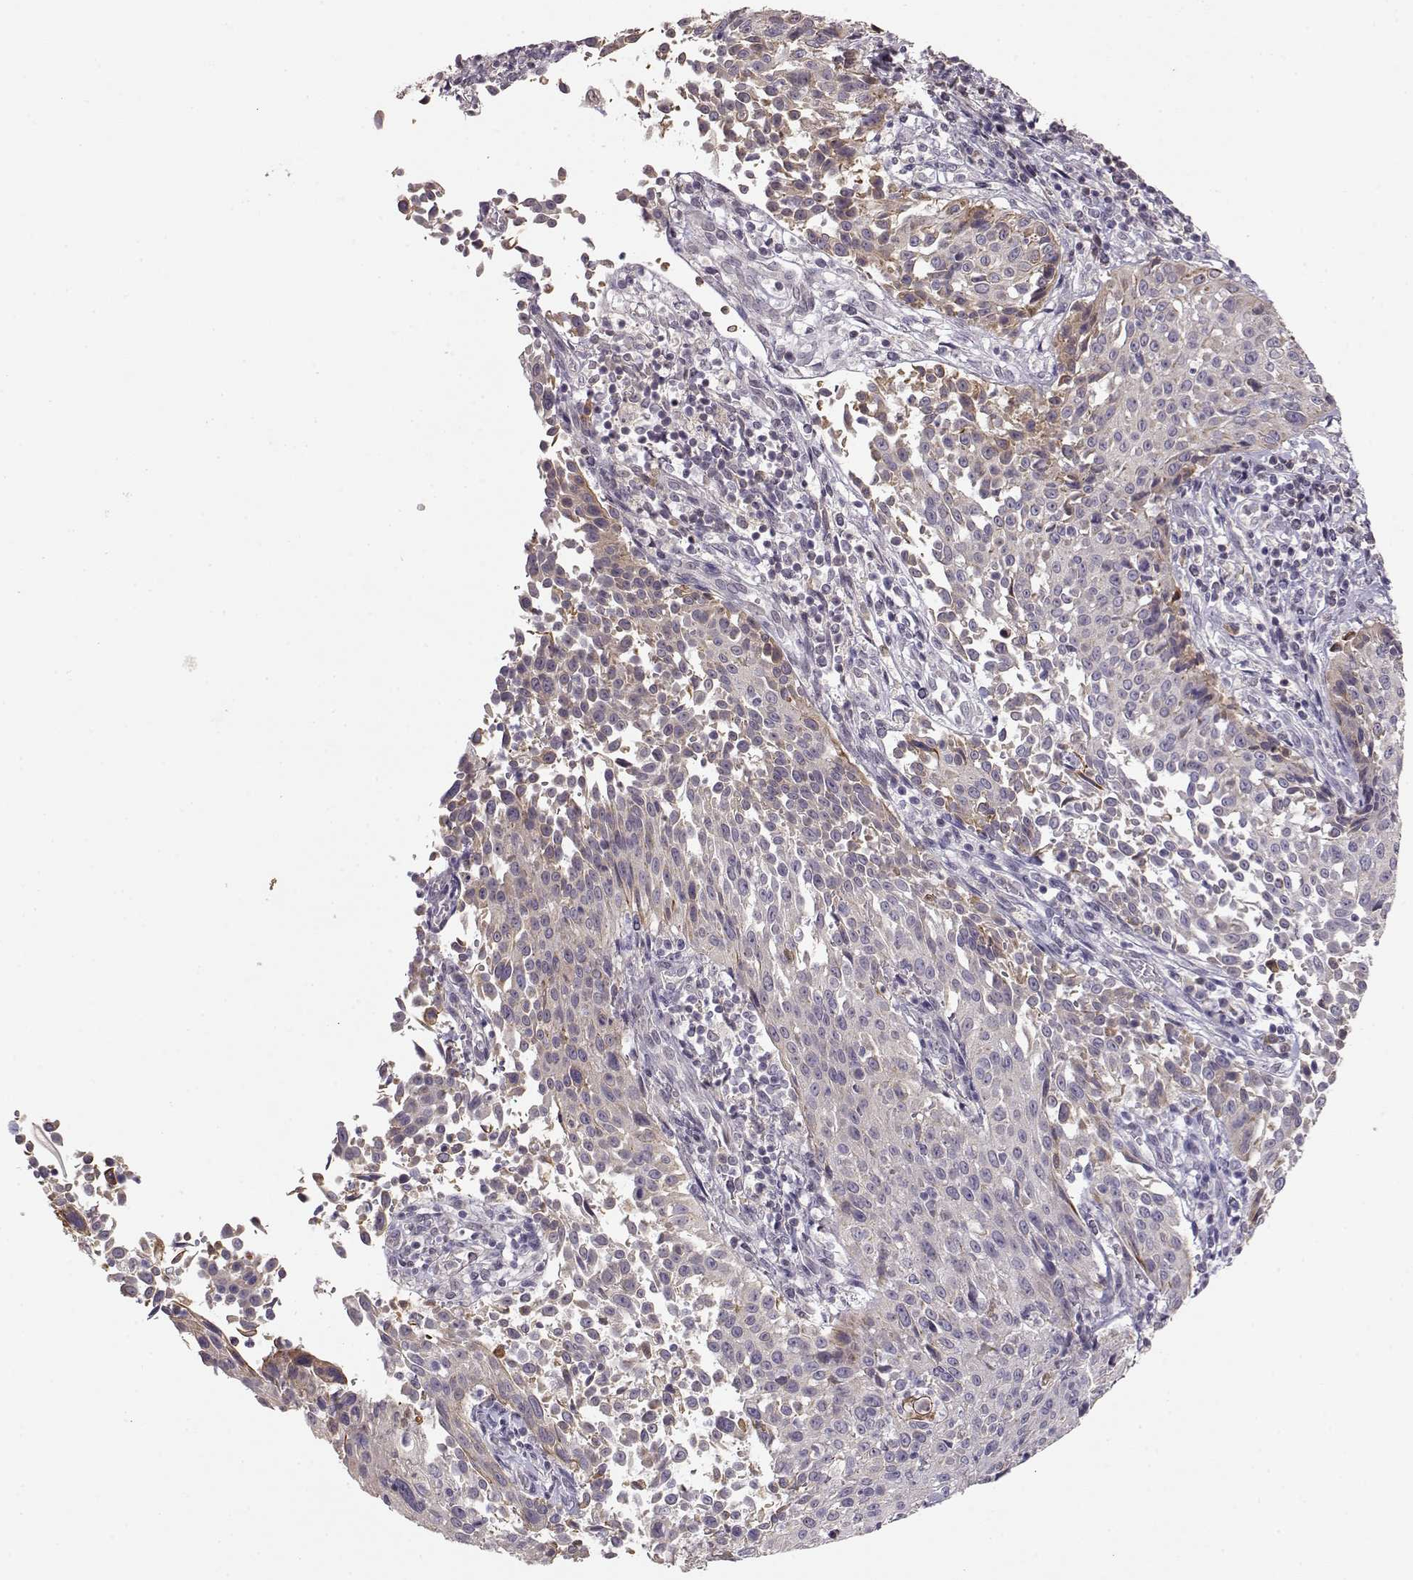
{"staining": {"intensity": "weak", "quantity": "<25%", "location": "cytoplasmic/membranous"}, "tissue": "cervical cancer", "cell_type": "Tumor cells", "image_type": "cancer", "snomed": [{"axis": "morphology", "description": "Squamous cell carcinoma, NOS"}, {"axis": "topography", "description": "Cervix"}], "caption": "Tumor cells show no significant protein staining in cervical squamous cell carcinoma.", "gene": "TACR1", "patient": {"sex": "female", "age": 26}}